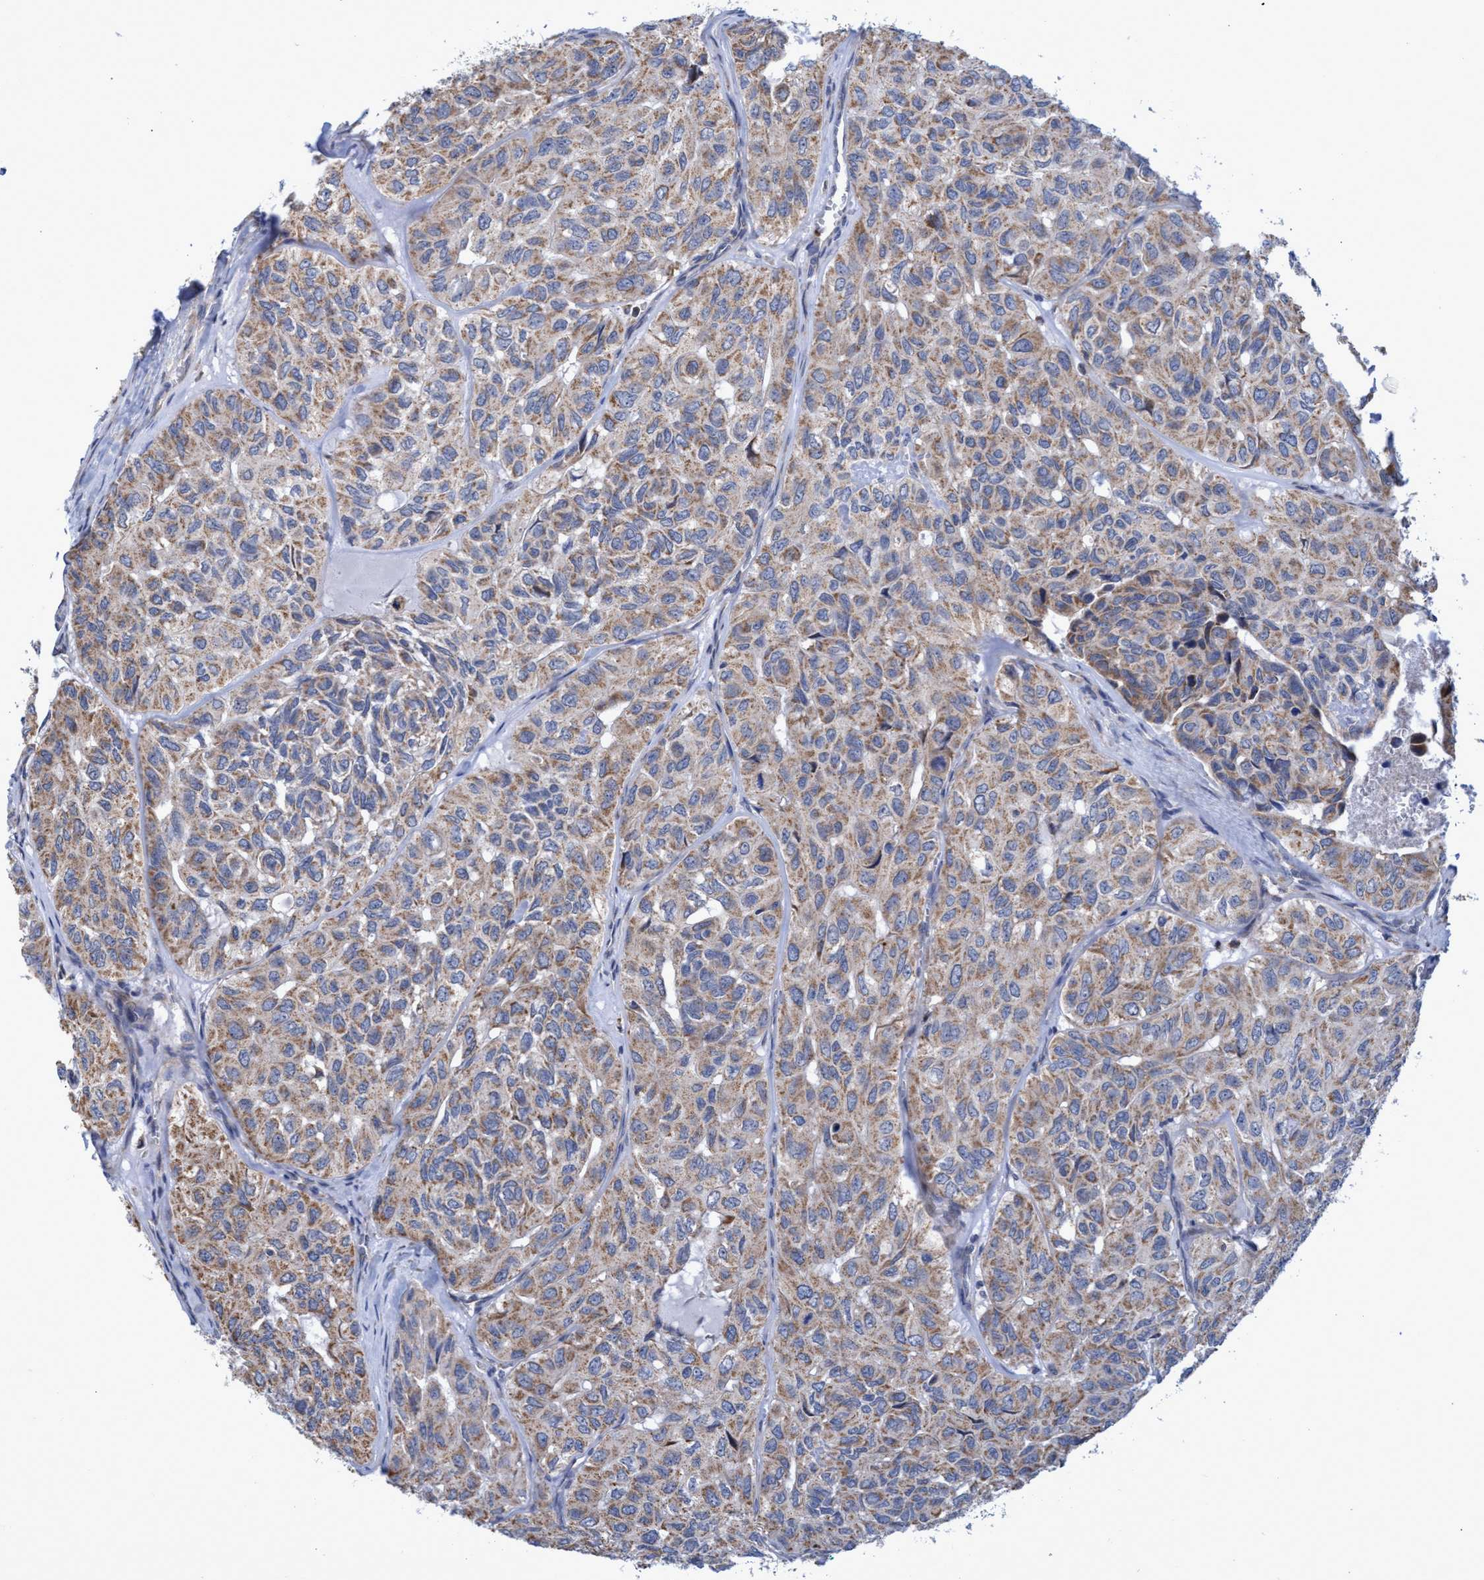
{"staining": {"intensity": "weak", "quantity": ">75%", "location": "cytoplasmic/membranous"}, "tissue": "head and neck cancer", "cell_type": "Tumor cells", "image_type": "cancer", "snomed": [{"axis": "morphology", "description": "Adenocarcinoma, NOS"}, {"axis": "topography", "description": "Salivary gland, NOS"}, {"axis": "topography", "description": "Head-Neck"}], "caption": "Head and neck cancer (adenocarcinoma) stained with DAB (3,3'-diaminobenzidine) immunohistochemistry (IHC) reveals low levels of weak cytoplasmic/membranous staining in about >75% of tumor cells.", "gene": "NAT16", "patient": {"sex": "female", "age": 76}}